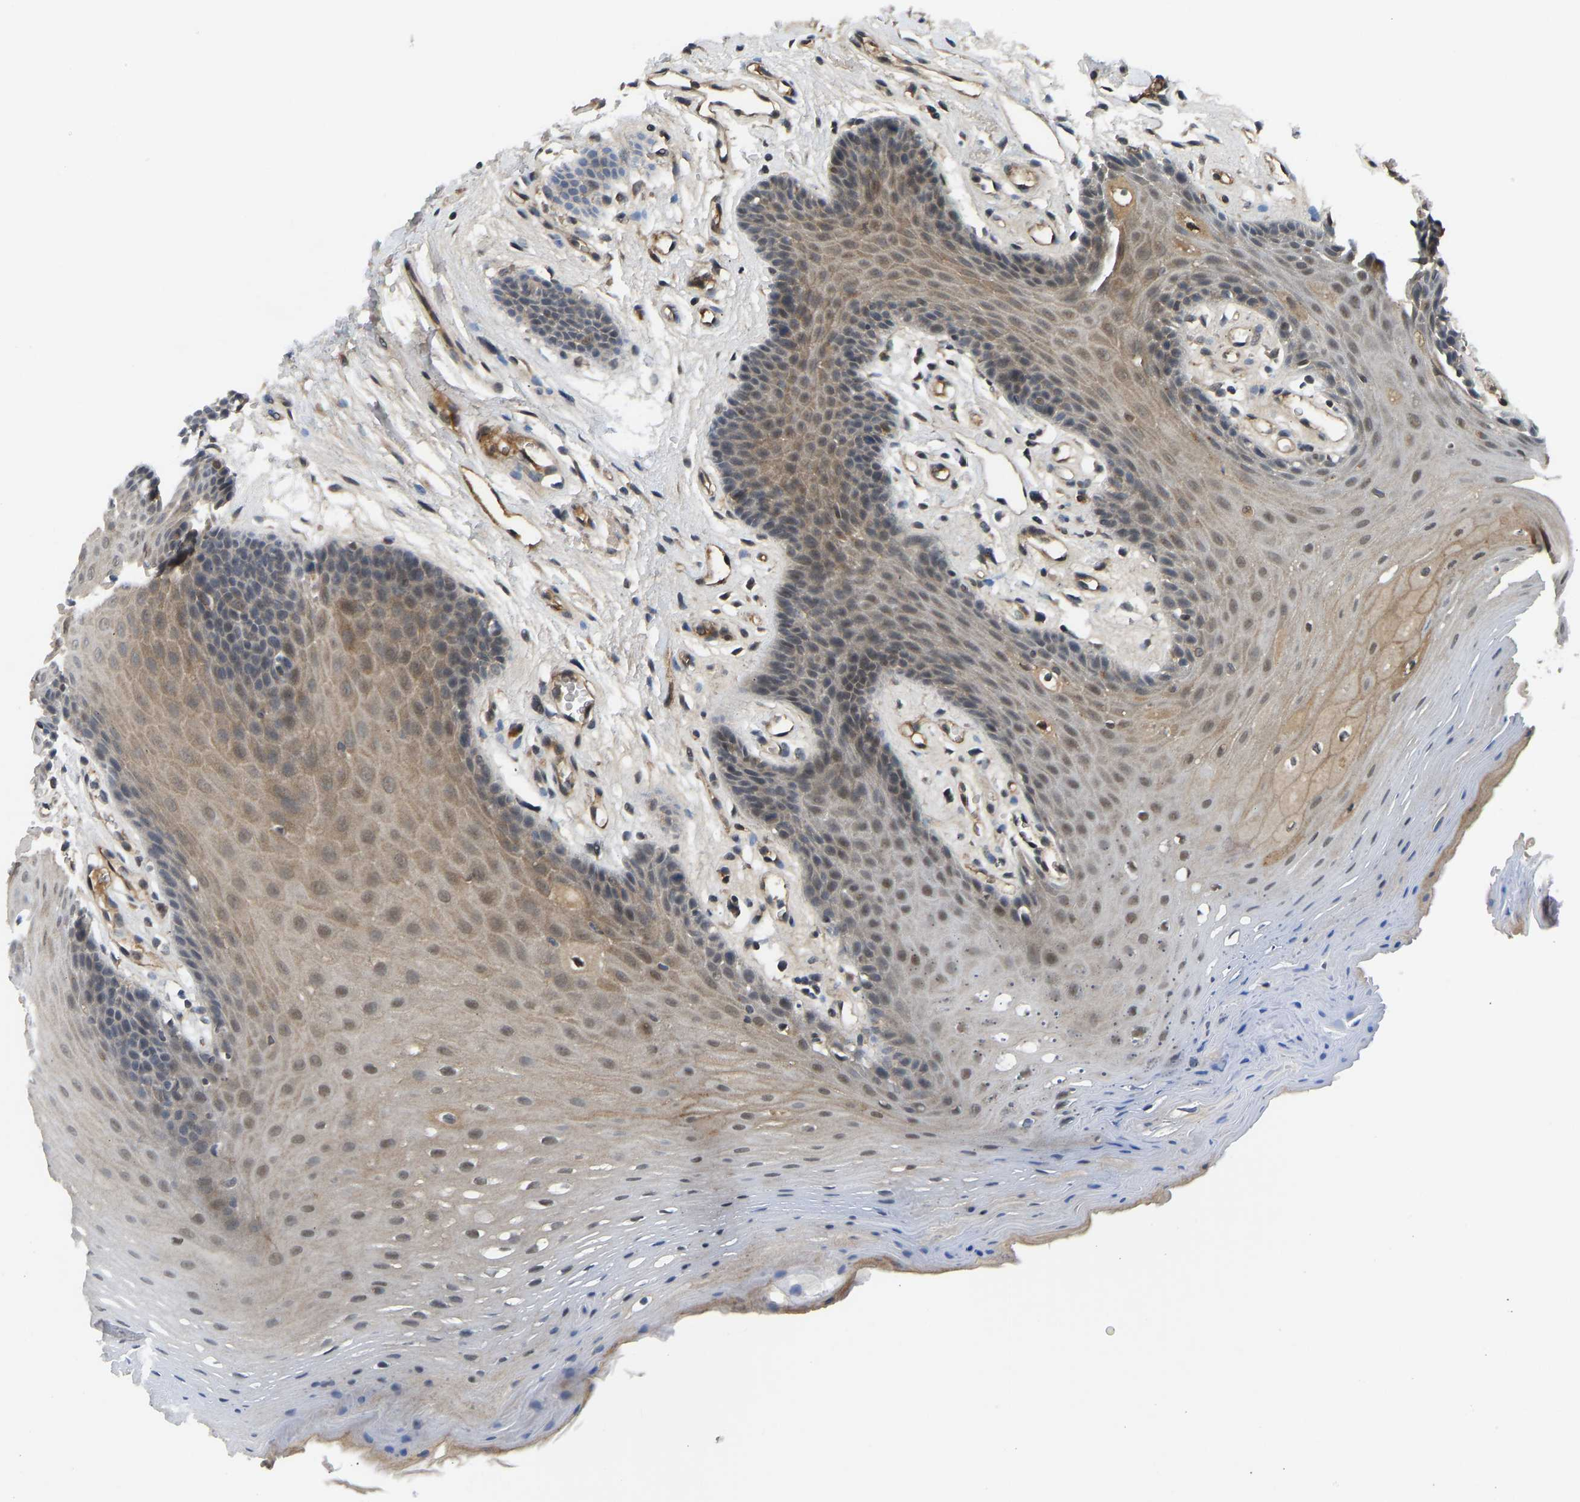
{"staining": {"intensity": "weak", "quantity": ">75%", "location": "cytoplasmic/membranous,nuclear"}, "tissue": "oral mucosa", "cell_type": "Squamous epithelial cells", "image_type": "normal", "snomed": [{"axis": "morphology", "description": "Normal tissue, NOS"}, {"axis": "morphology", "description": "Squamous cell carcinoma, NOS"}, {"axis": "topography", "description": "Oral tissue"}, {"axis": "topography", "description": "Head-Neck"}], "caption": "Protein expression analysis of unremarkable human oral mucosa reveals weak cytoplasmic/membranous,nuclear positivity in approximately >75% of squamous epithelial cells.", "gene": "ZNF251", "patient": {"sex": "male", "age": 71}}